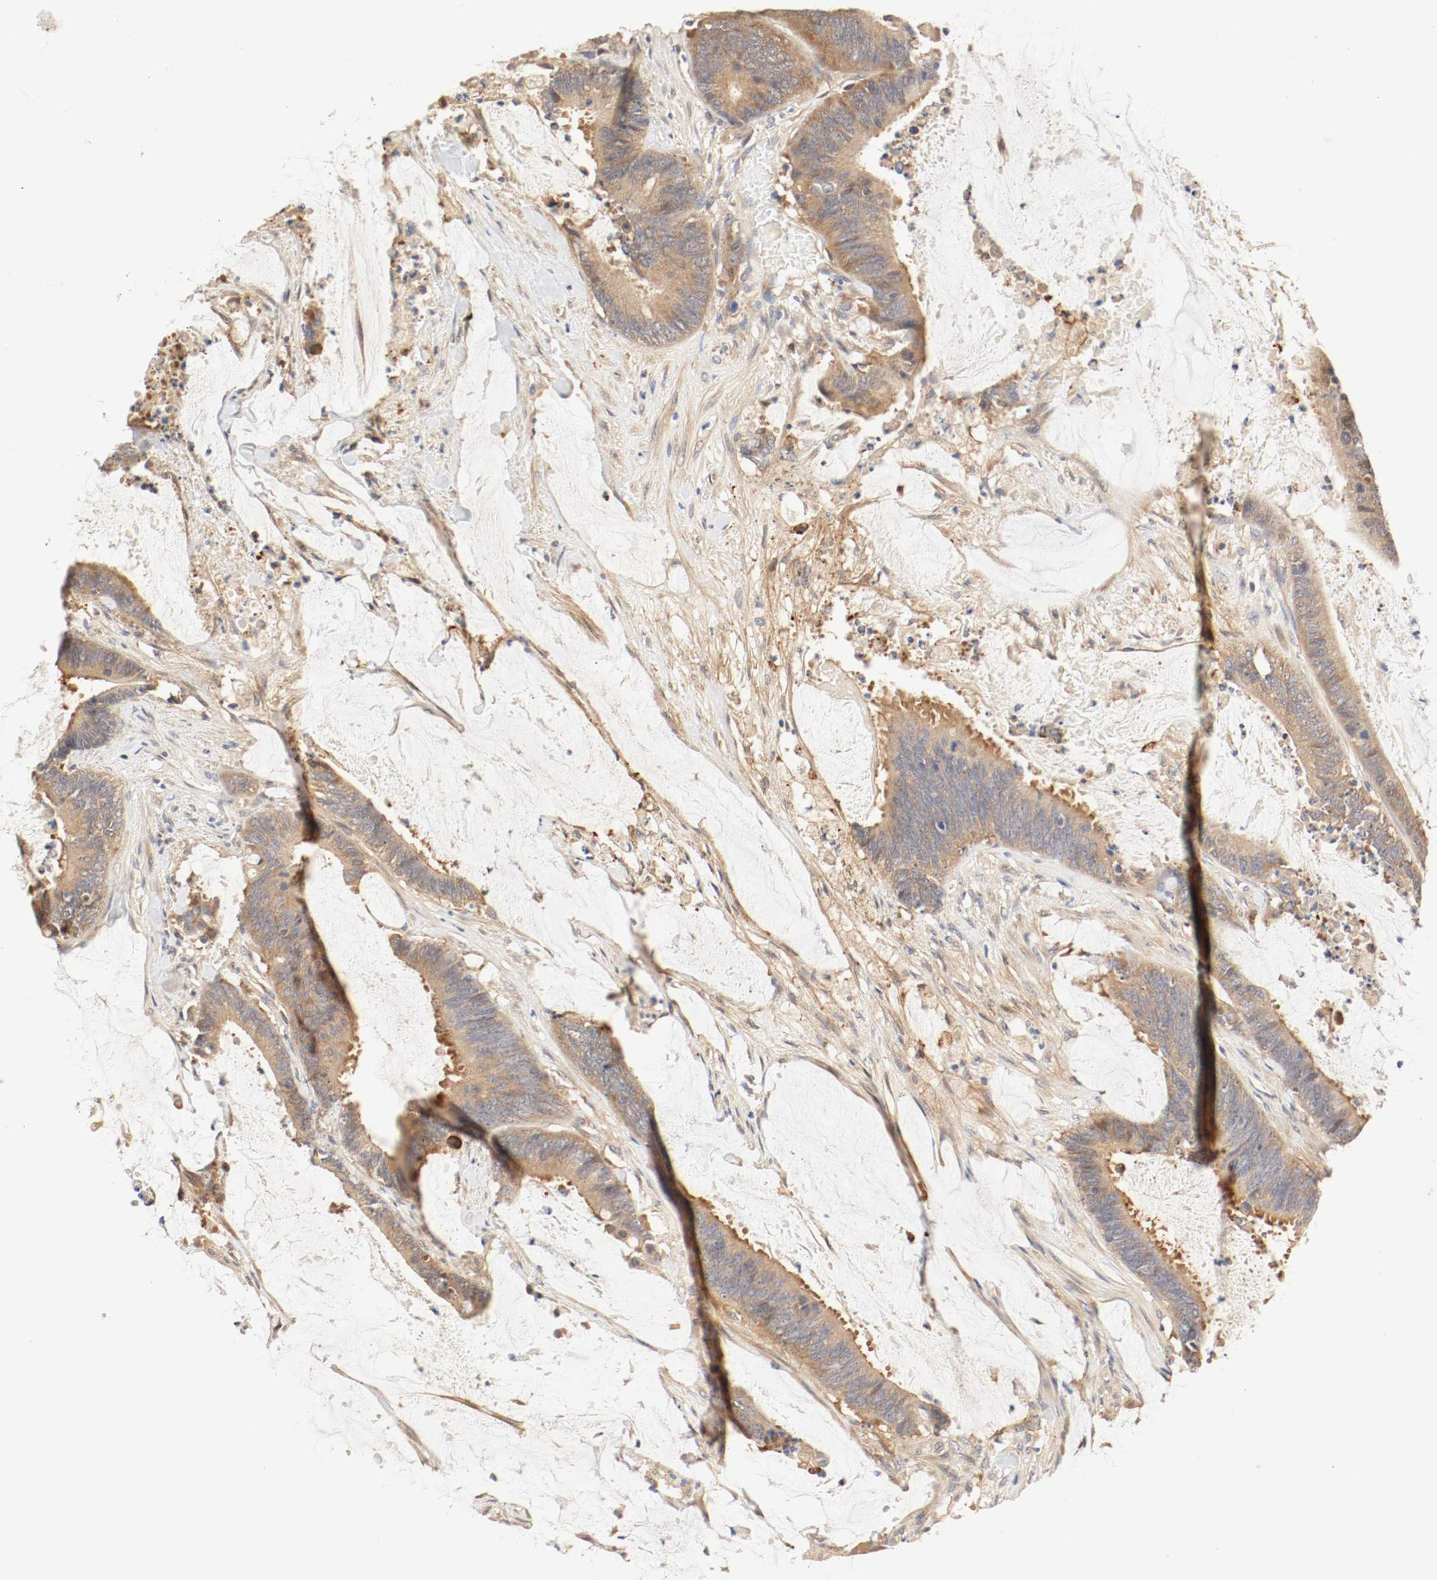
{"staining": {"intensity": "moderate", "quantity": ">75%", "location": "cytoplasmic/membranous"}, "tissue": "colorectal cancer", "cell_type": "Tumor cells", "image_type": "cancer", "snomed": [{"axis": "morphology", "description": "Adenocarcinoma, NOS"}, {"axis": "topography", "description": "Rectum"}], "caption": "An image of human adenocarcinoma (colorectal) stained for a protein shows moderate cytoplasmic/membranous brown staining in tumor cells.", "gene": "GIT1", "patient": {"sex": "female", "age": 66}}